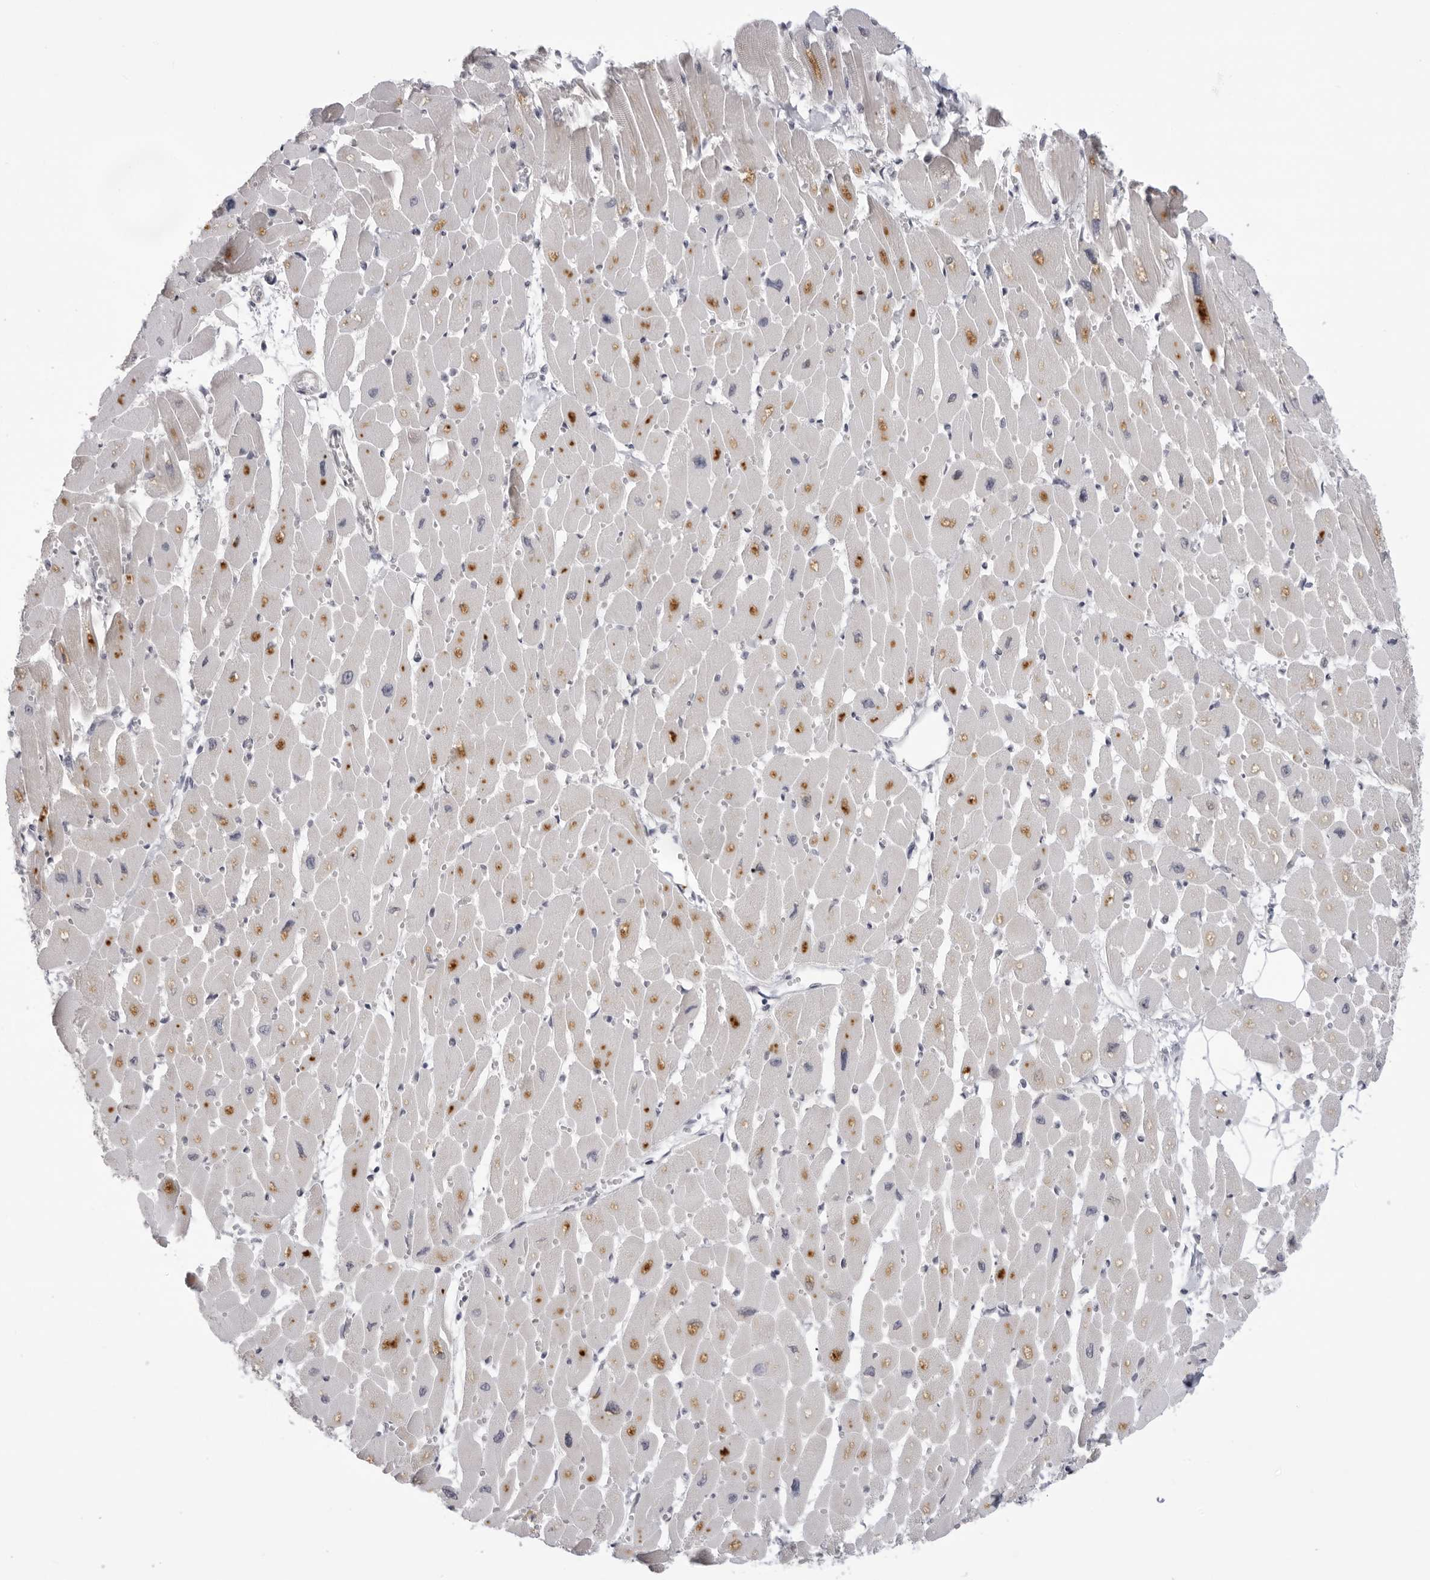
{"staining": {"intensity": "moderate", "quantity": "<25%", "location": "cytoplasmic/membranous"}, "tissue": "heart muscle", "cell_type": "Cardiomyocytes", "image_type": "normal", "snomed": [{"axis": "morphology", "description": "Normal tissue, NOS"}, {"axis": "topography", "description": "Heart"}], "caption": "A high-resolution histopathology image shows immunohistochemistry (IHC) staining of normal heart muscle, which displays moderate cytoplasmic/membranous staining in about <25% of cardiomyocytes. (brown staining indicates protein expression, while blue staining denotes nuclei).", "gene": "ACP6", "patient": {"sex": "female", "age": 54}}